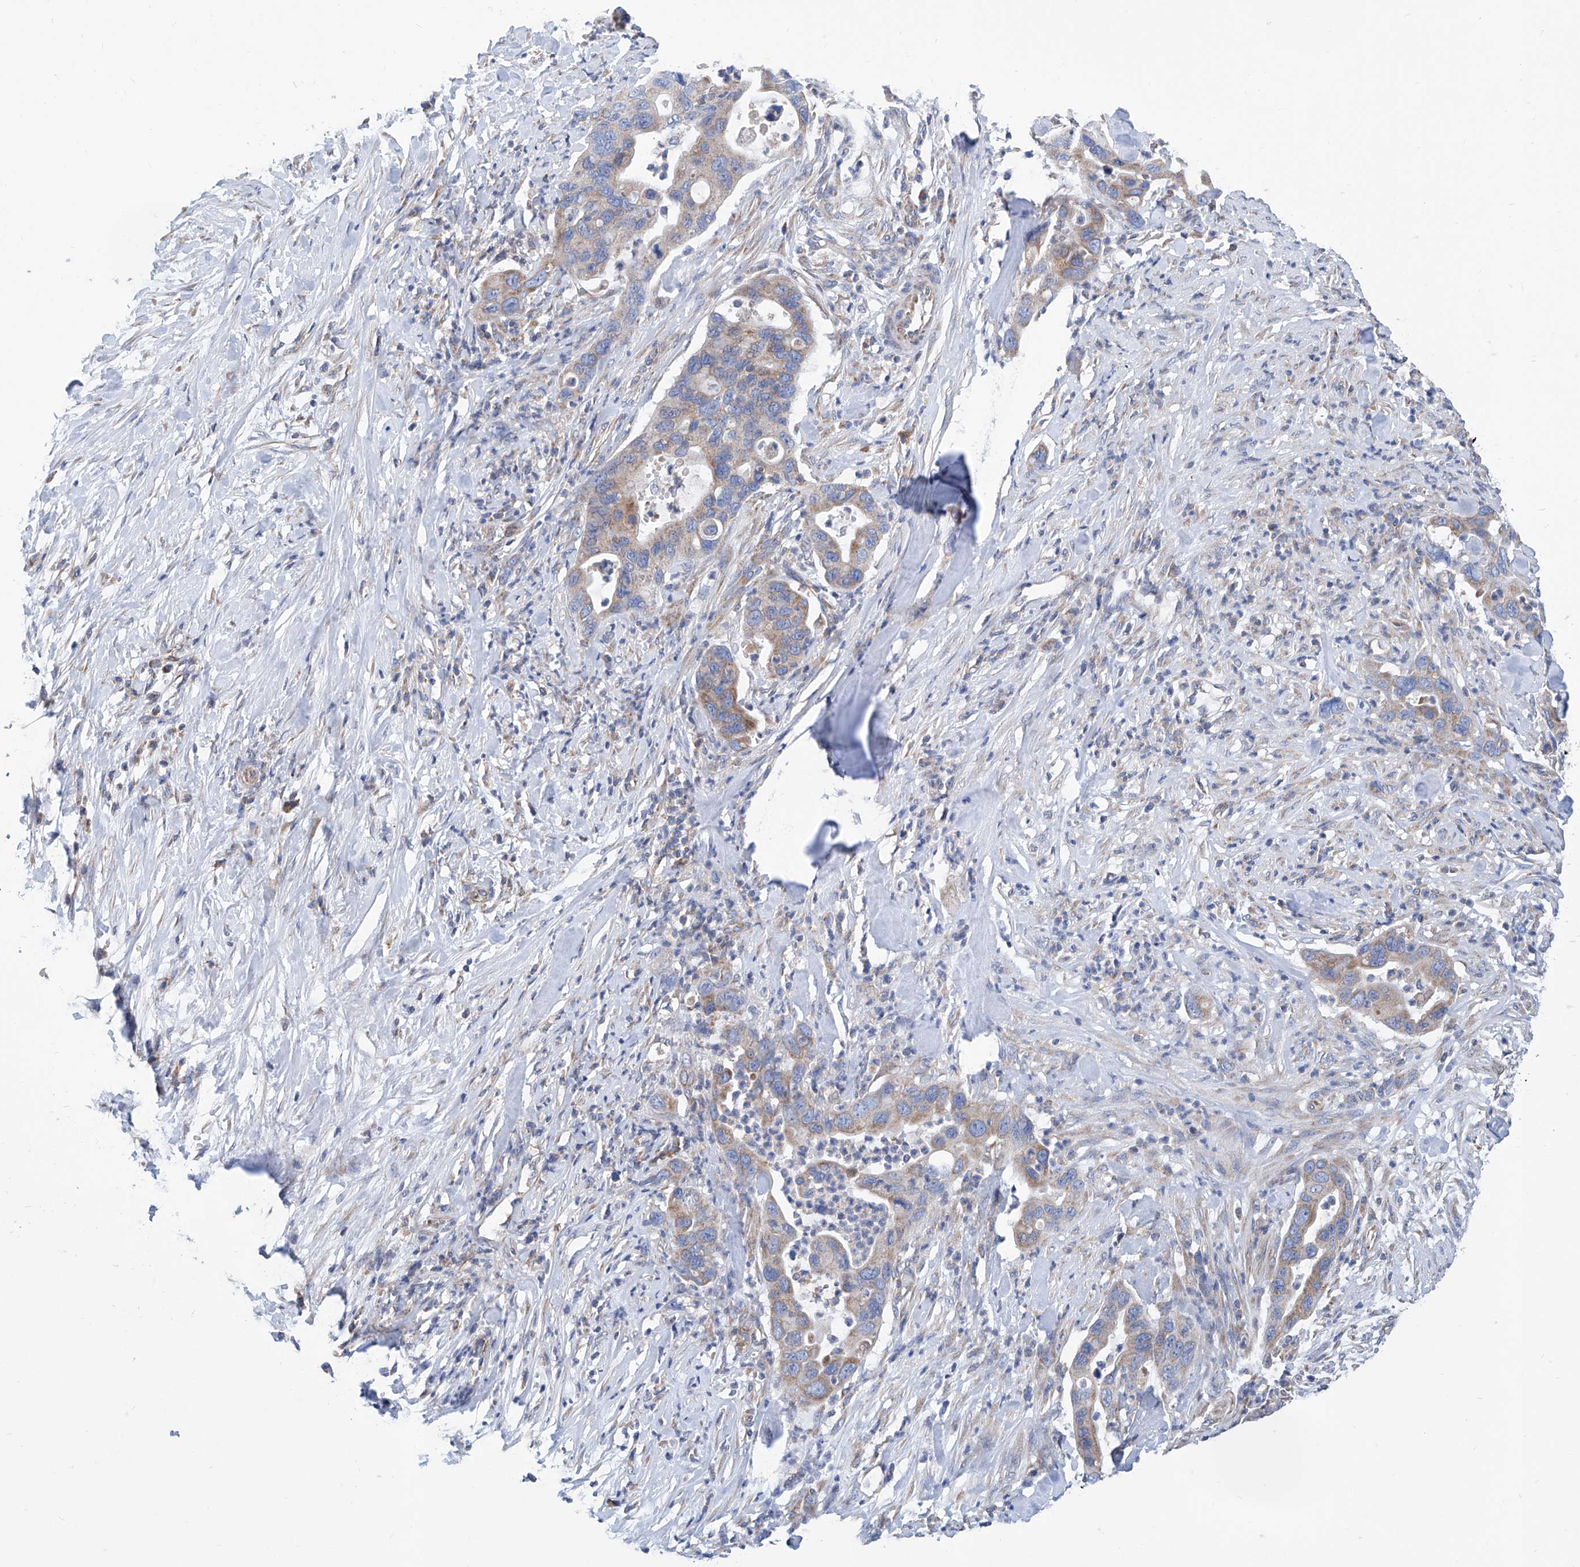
{"staining": {"intensity": "weak", "quantity": "25%-75%", "location": "cytoplasmic/membranous"}, "tissue": "pancreatic cancer", "cell_type": "Tumor cells", "image_type": "cancer", "snomed": [{"axis": "morphology", "description": "Adenocarcinoma, NOS"}, {"axis": "topography", "description": "Pancreas"}], "caption": "Tumor cells demonstrate low levels of weak cytoplasmic/membranous positivity in approximately 25%-75% of cells in human adenocarcinoma (pancreatic).", "gene": "MAD2L1", "patient": {"sex": "female", "age": 71}}